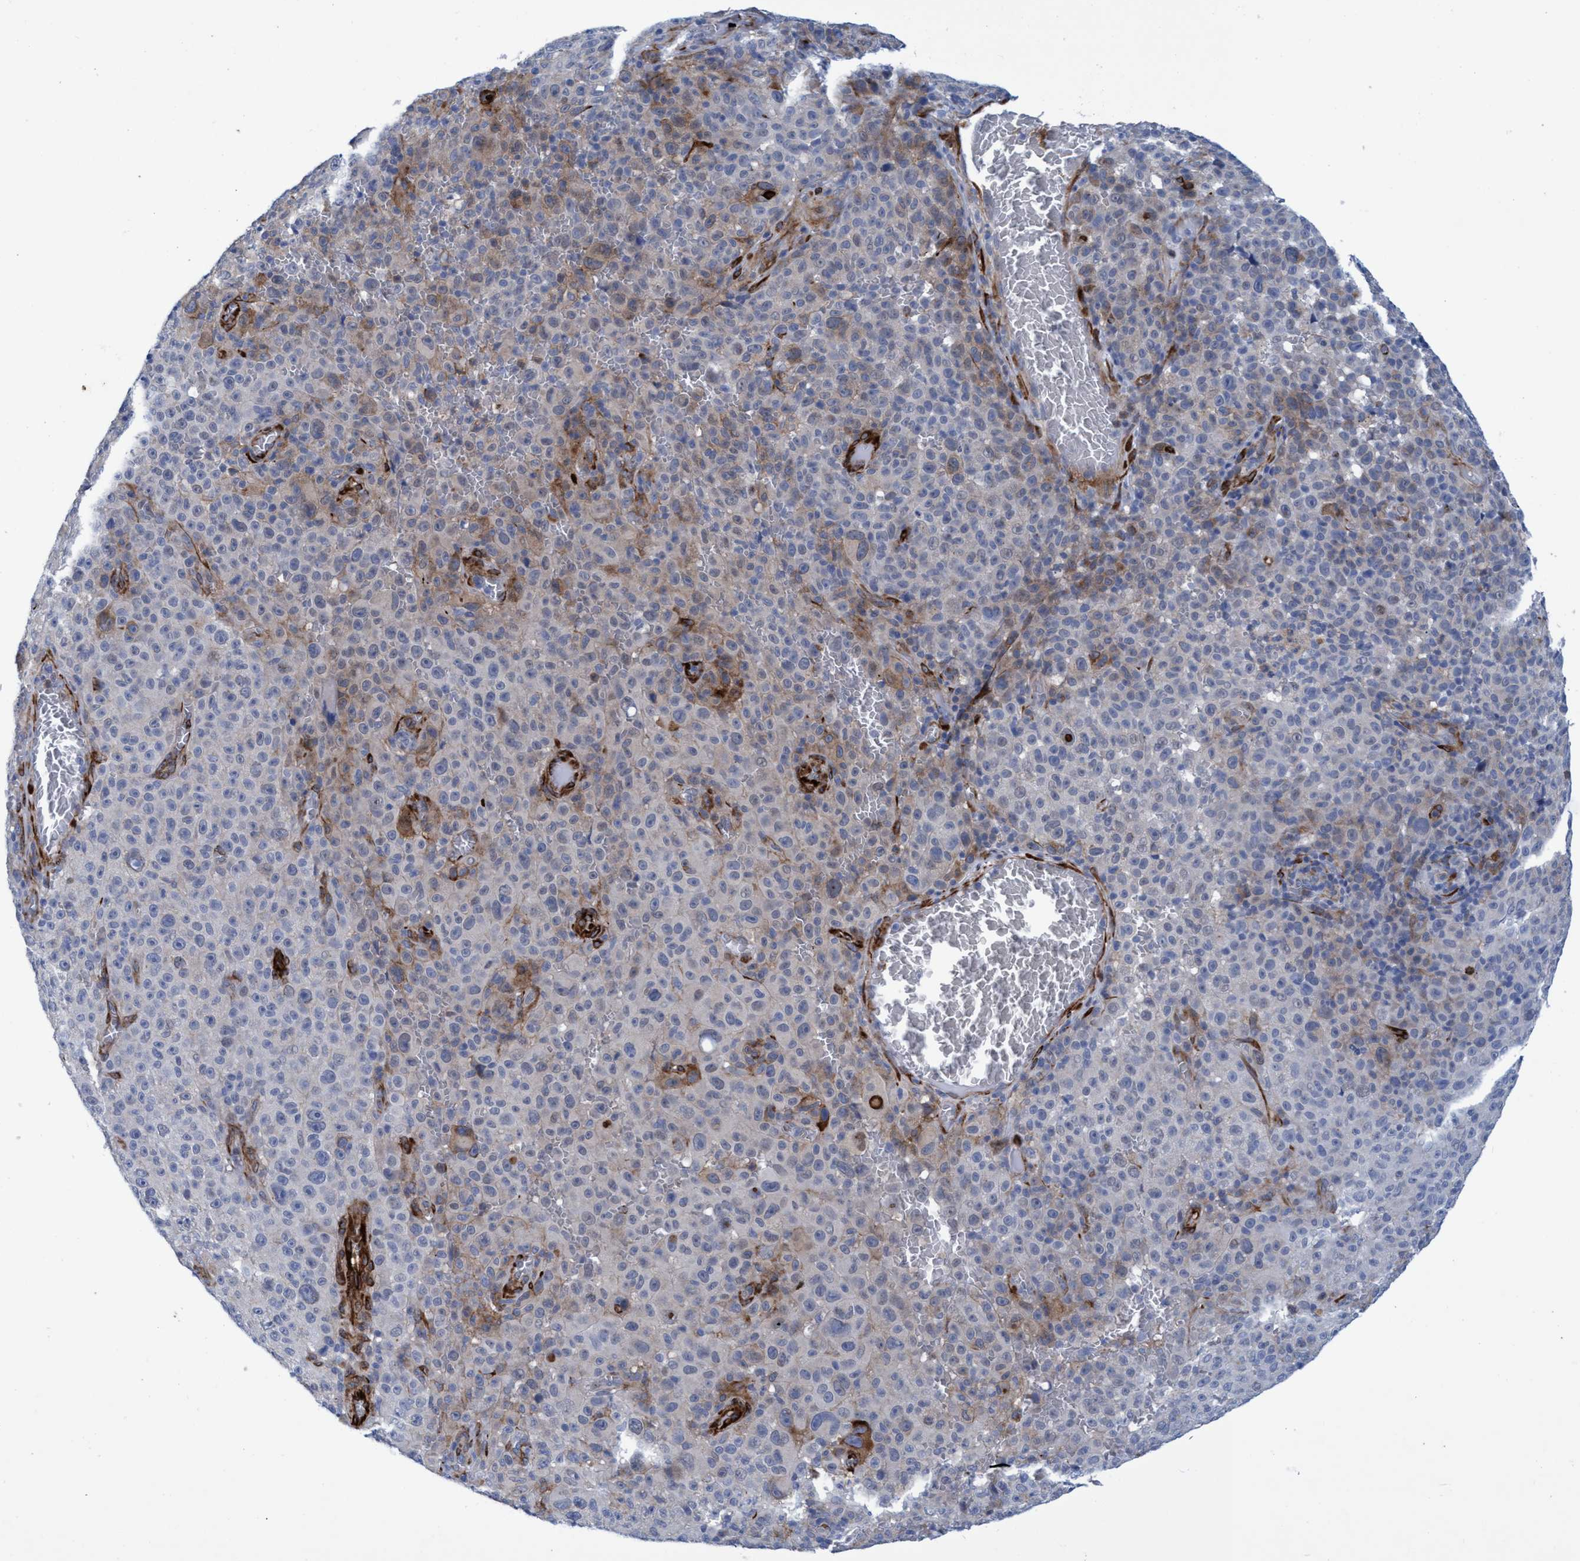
{"staining": {"intensity": "weak", "quantity": "<25%", "location": "cytoplasmic/membranous"}, "tissue": "melanoma", "cell_type": "Tumor cells", "image_type": "cancer", "snomed": [{"axis": "morphology", "description": "Malignant melanoma, NOS"}, {"axis": "topography", "description": "Skin"}], "caption": "High magnification brightfield microscopy of melanoma stained with DAB (3,3'-diaminobenzidine) (brown) and counterstained with hematoxylin (blue): tumor cells show no significant positivity.", "gene": "SLC43A2", "patient": {"sex": "female", "age": 82}}